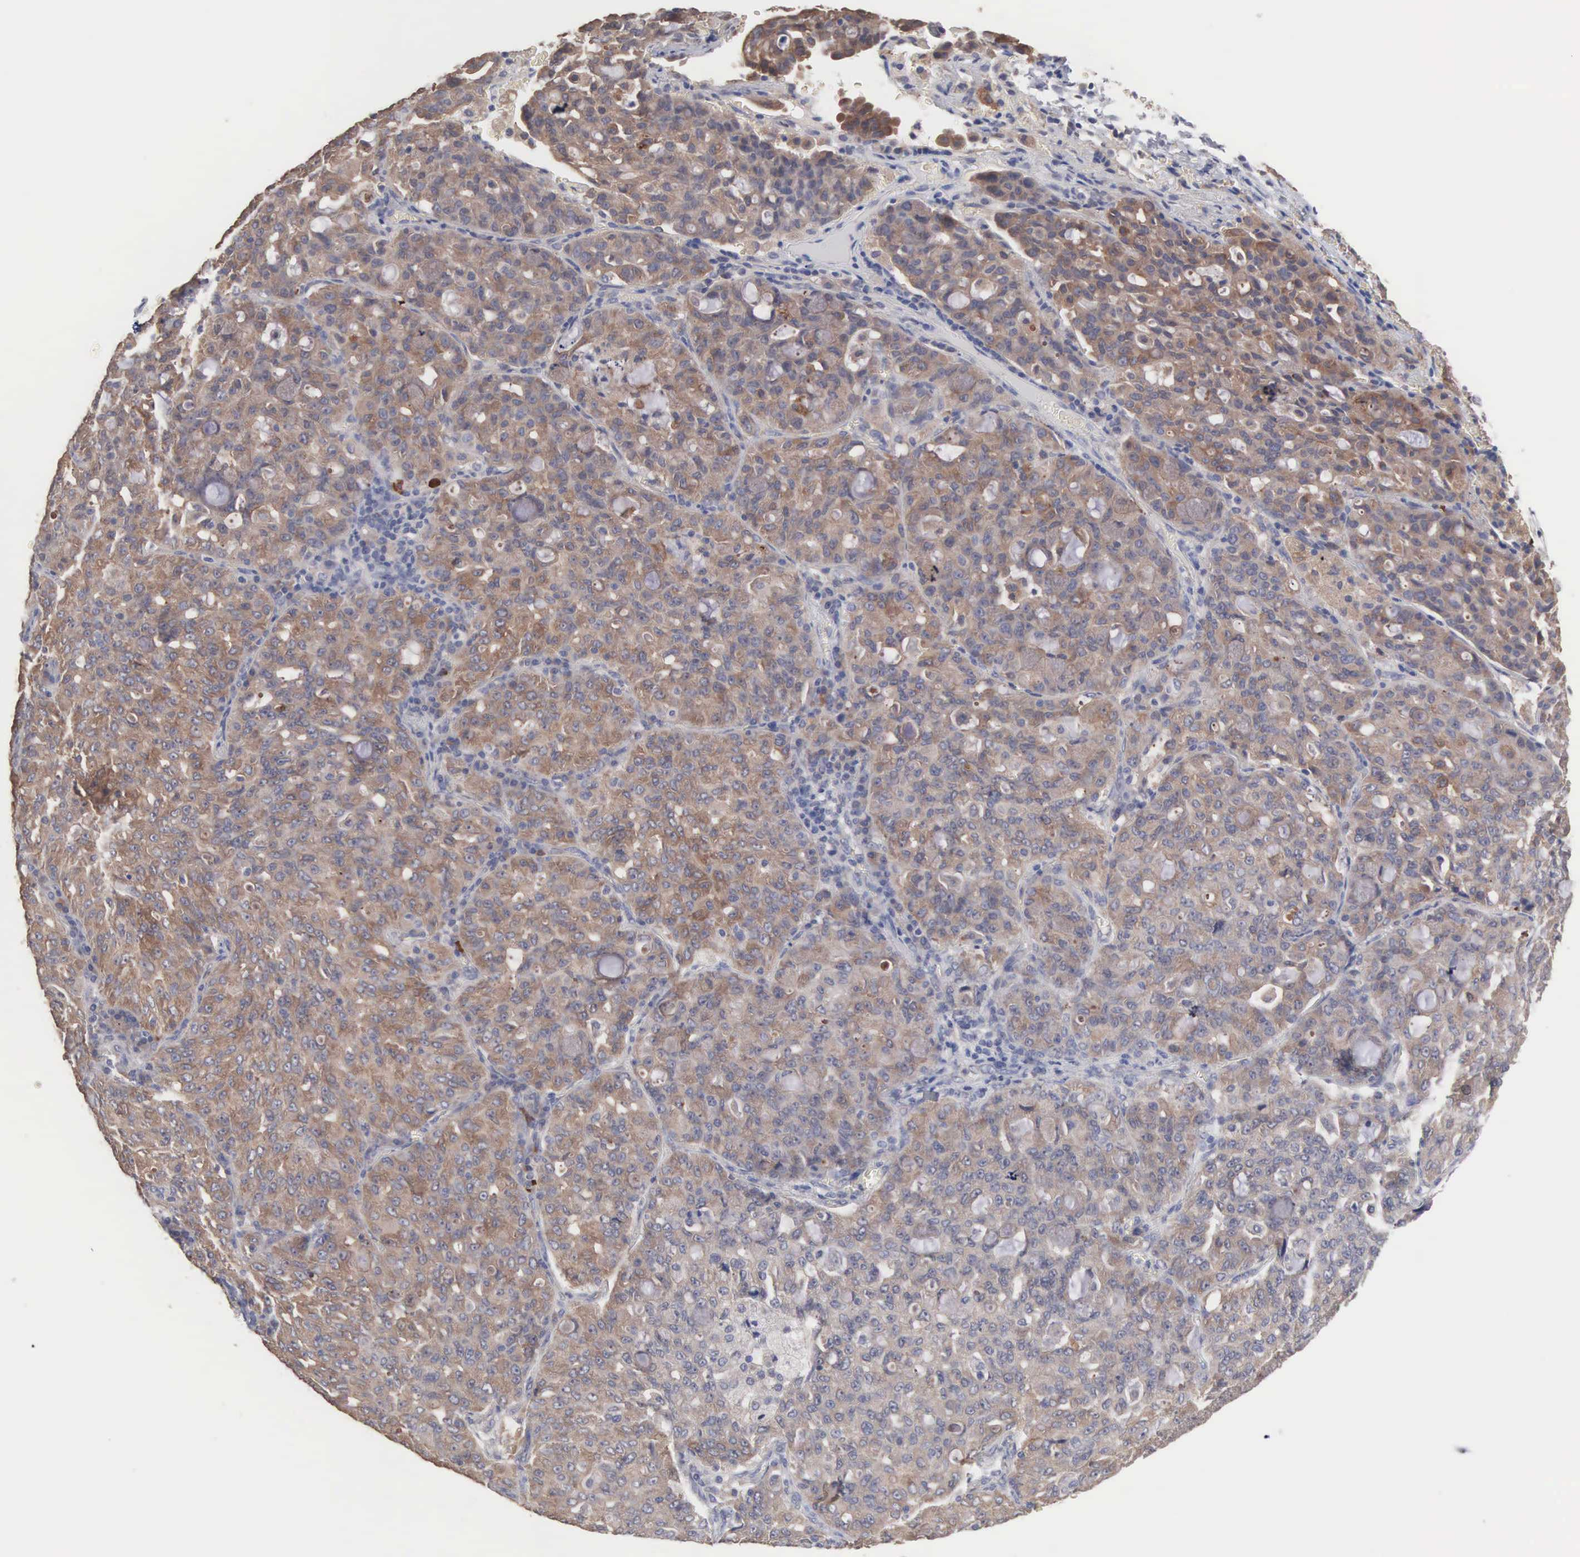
{"staining": {"intensity": "moderate", "quantity": ">75%", "location": "cytoplasmic/membranous"}, "tissue": "lung cancer", "cell_type": "Tumor cells", "image_type": "cancer", "snomed": [{"axis": "morphology", "description": "Adenocarcinoma, NOS"}, {"axis": "topography", "description": "Lung"}], "caption": "Adenocarcinoma (lung) stained with a protein marker reveals moderate staining in tumor cells.", "gene": "INF2", "patient": {"sex": "female", "age": 44}}